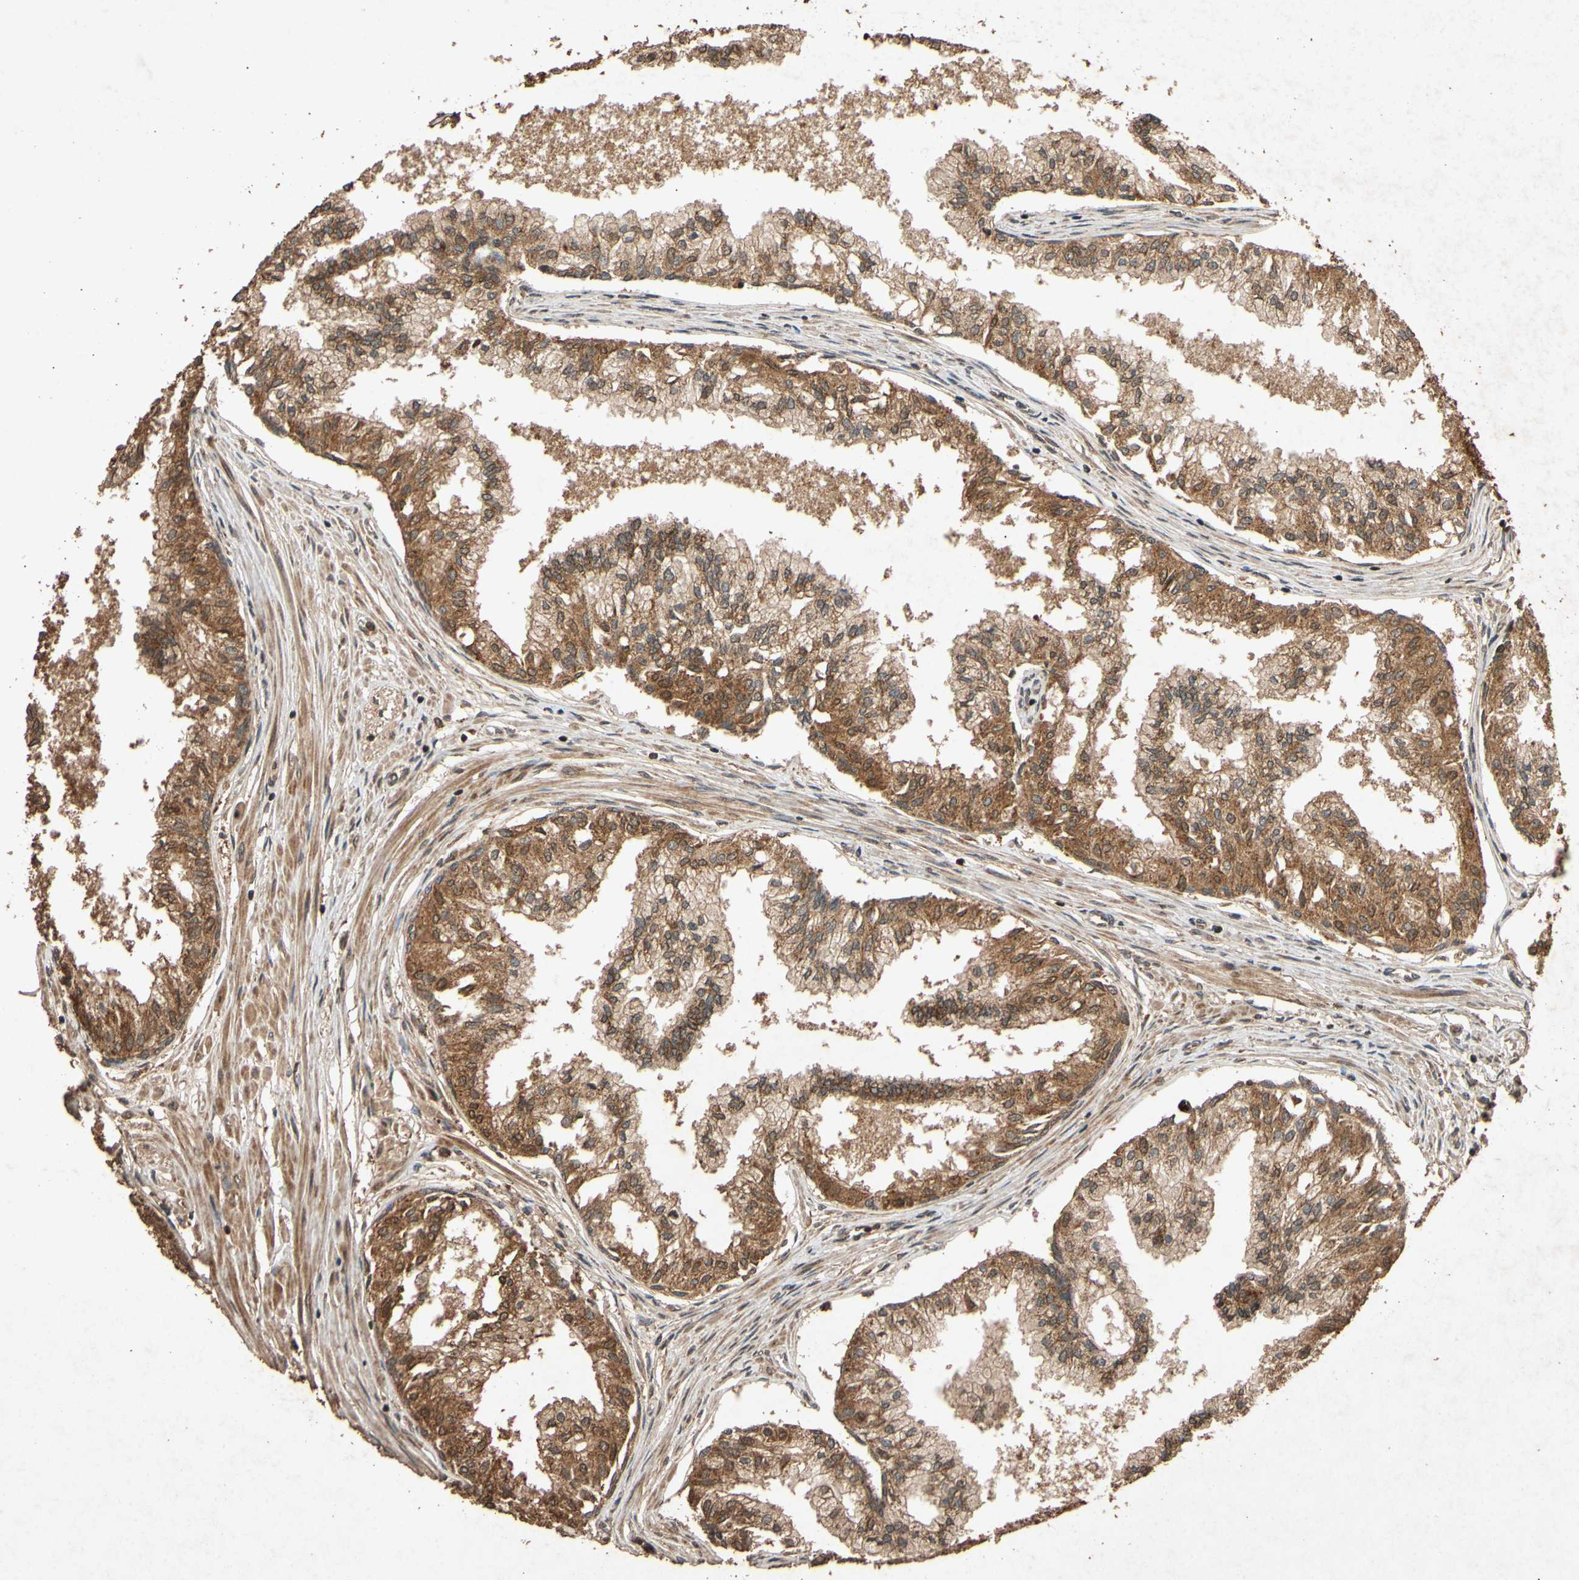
{"staining": {"intensity": "moderate", "quantity": ">75%", "location": "cytoplasmic/membranous"}, "tissue": "prostate", "cell_type": "Glandular cells", "image_type": "normal", "snomed": [{"axis": "morphology", "description": "Normal tissue, NOS"}, {"axis": "topography", "description": "Prostate"}, {"axis": "topography", "description": "Seminal veicle"}], "caption": "Immunohistochemistry (DAB) staining of normal human prostate shows moderate cytoplasmic/membranous protein staining in about >75% of glandular cells.", "gene": "TXN2", "patient": {"sex": "male", "age": 60}}